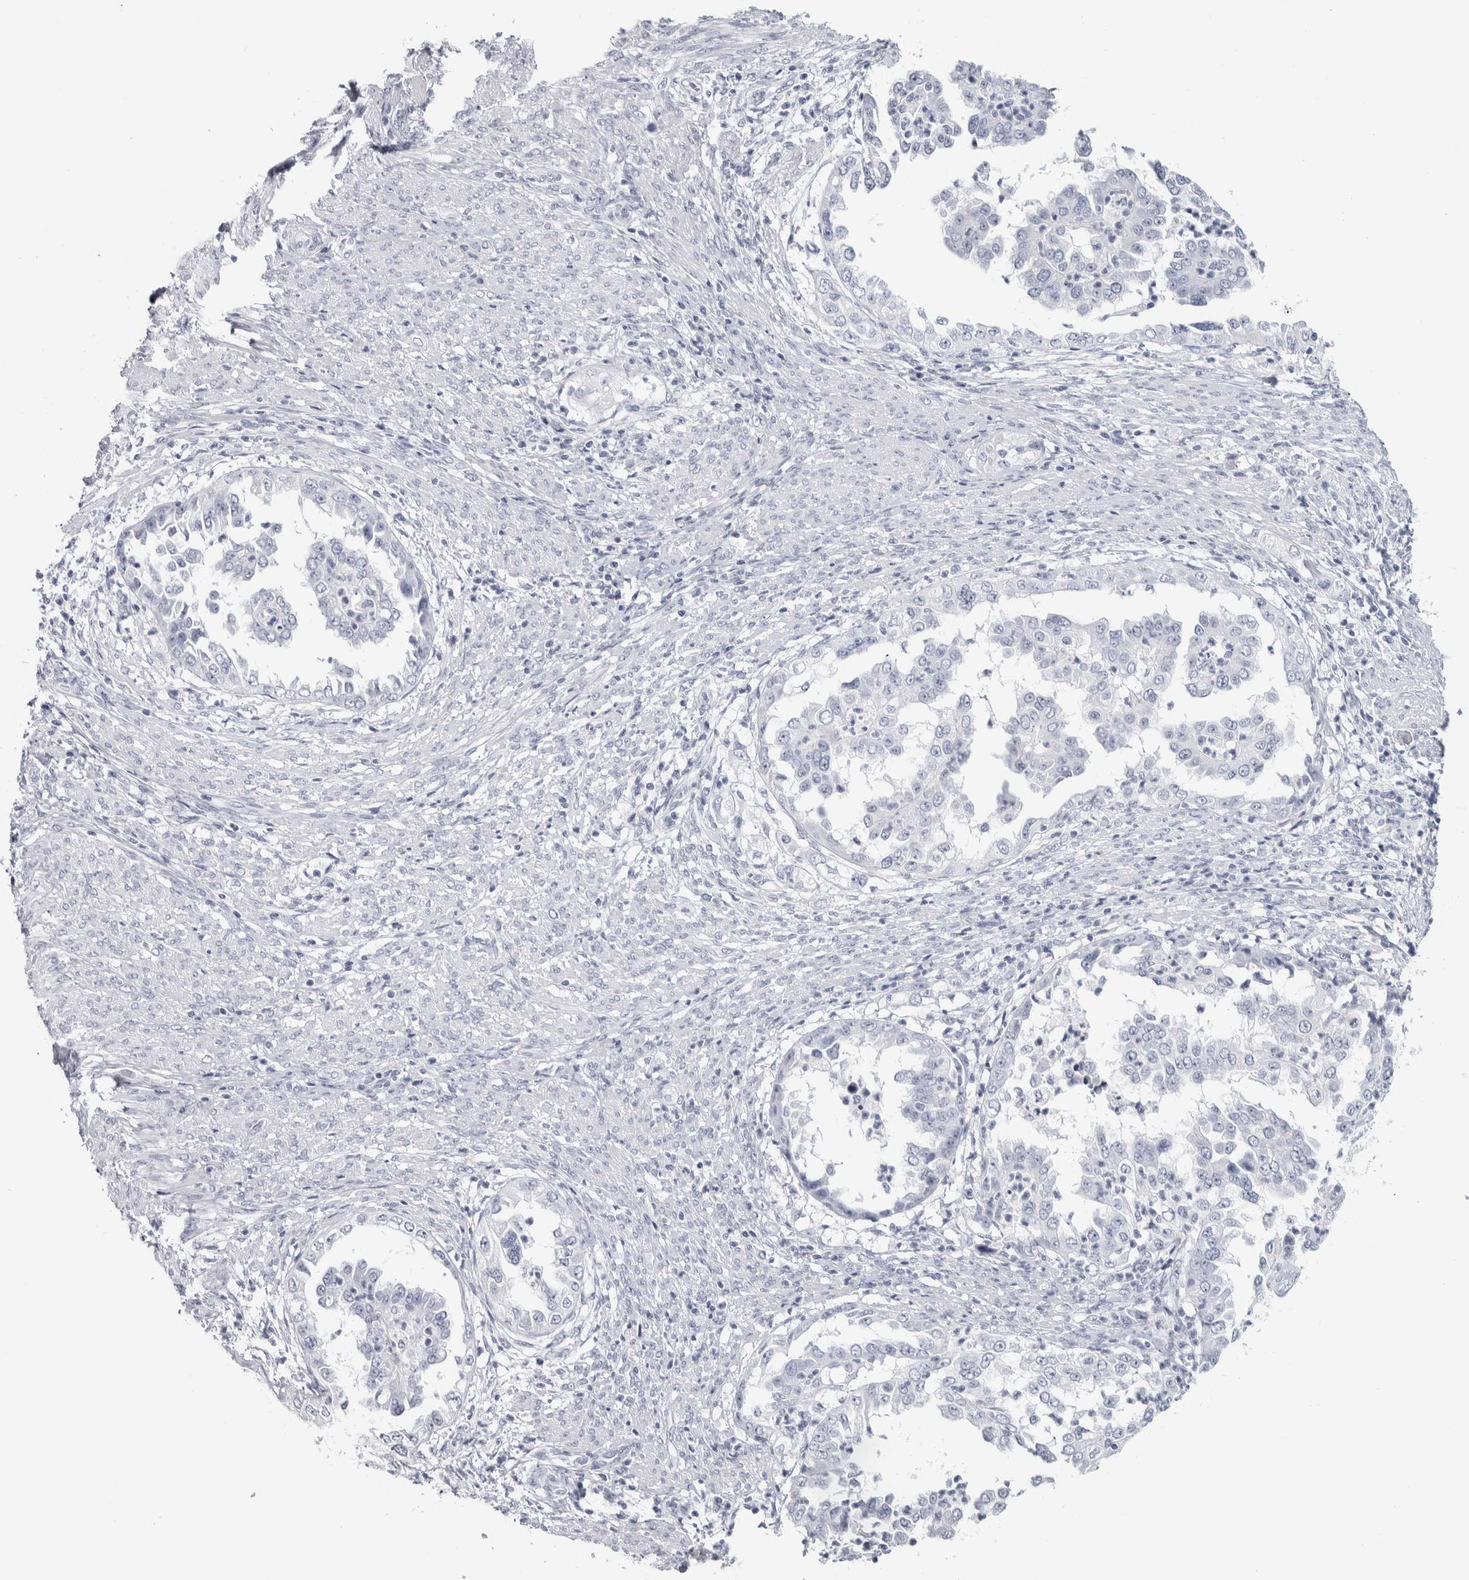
{"staining": {"intensity": "negative", "quantity": "none", "location": "none"}, "tissue": "endometrial cancer", "cell_type": "Tumor cells", "image_type": "cancer", "snomed": [{"axis": "morphology", "description": "Adenocarcinoma, NOS"}, {"axis": "topography", "description": "Endometrium"}], "caption": "Immunohistochemistry (IHC) photomicrograph of human adenocarcinoma (endometrial) stained for a protein (brown), which reveals no expression in tumor cells.", "gene": "NECAB1", "patient": {"sex": "female", "age": 85}}